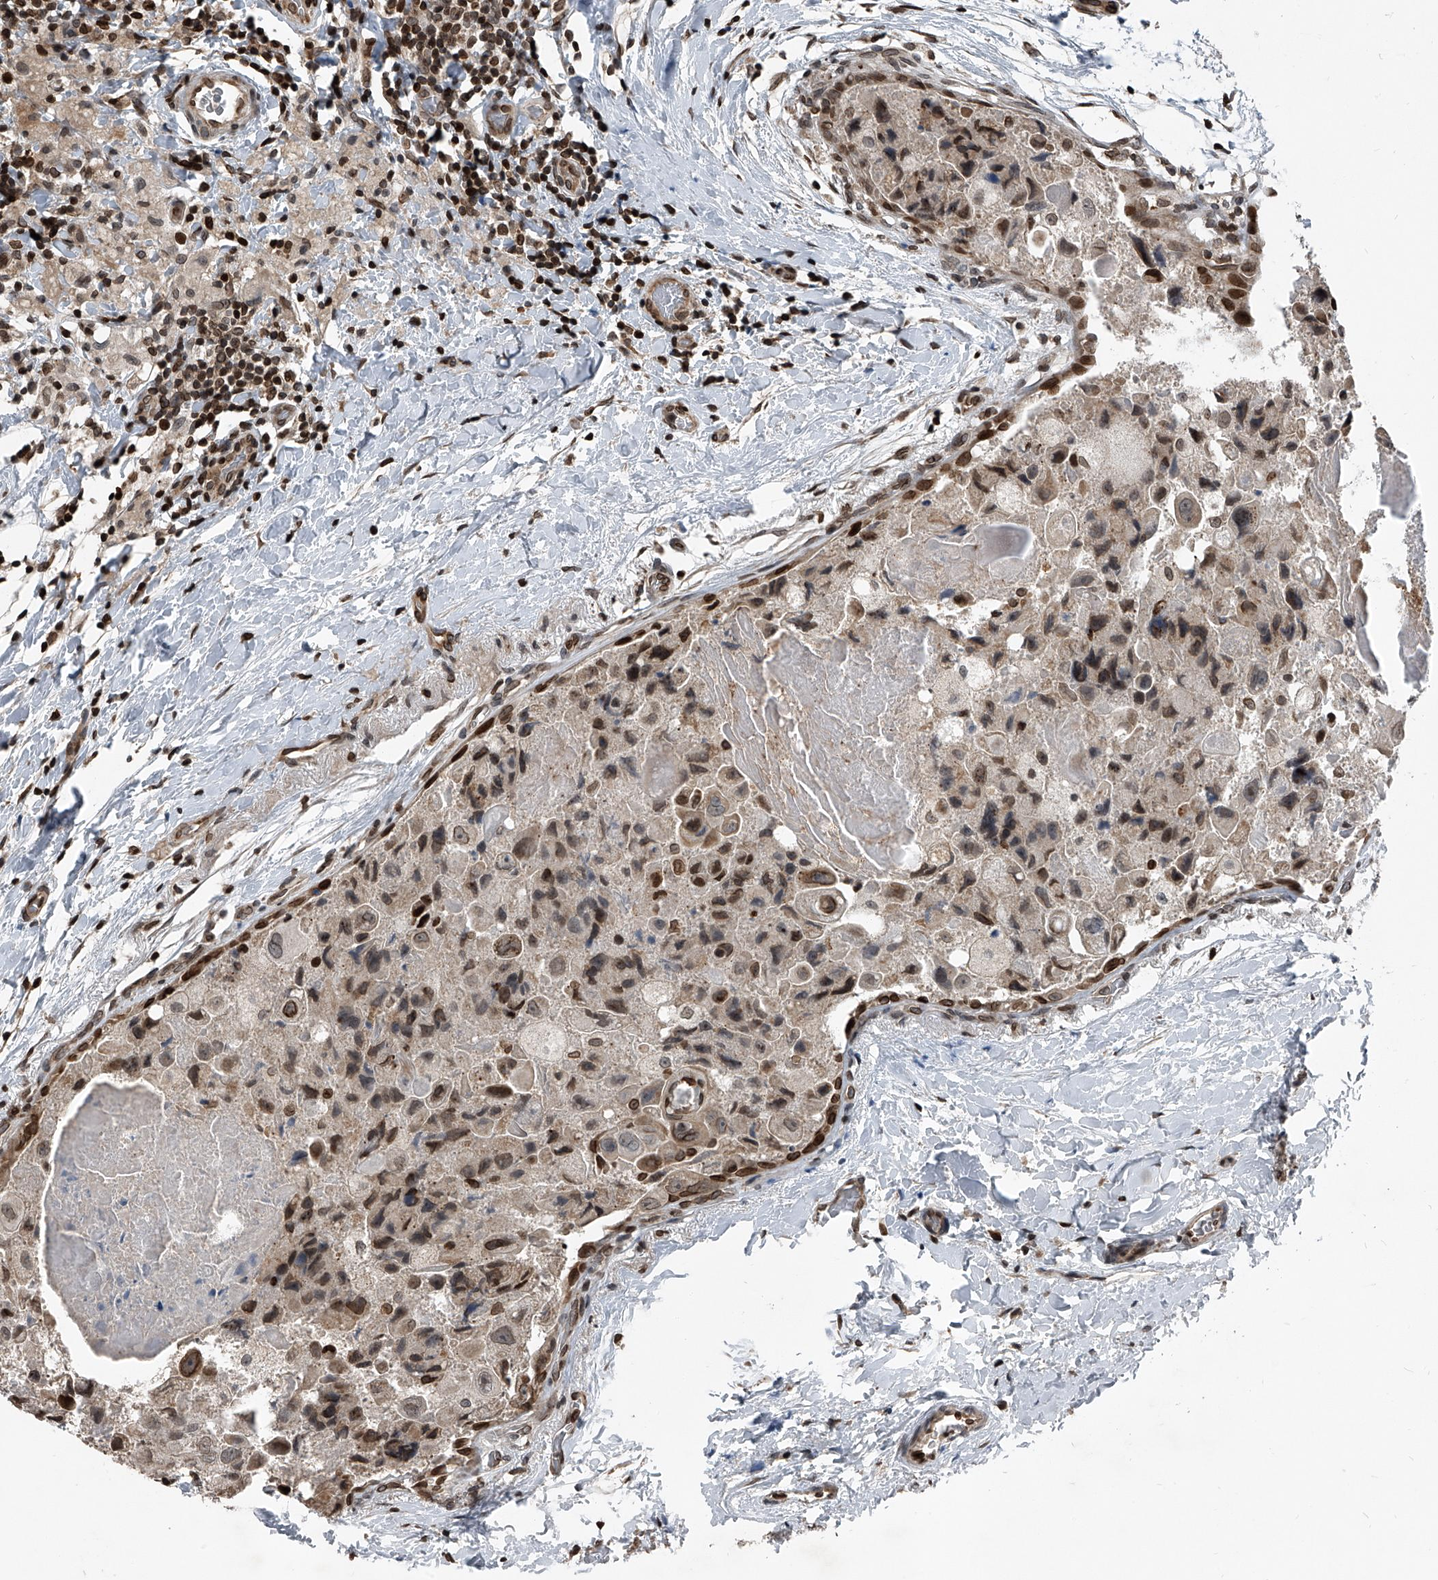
{"staining": {"intensity": "moderate", "quantity": ">75%", "location": "nuclear"}, "tissue": "breast cancer", "cell_type": "Tumor cells", "image_type": "cancer", "snomed": [{"axis": "morphology", "description": "Duct carcinoma"}, {"axis": "topography", "description": "Breast"}], "caption": "Protein expression by immunohistochemistry demonstrates moderate nuclear expression in approximately >75% of tumor cells in breast cancer (infiltrating ductal carcinoma).", "gene": "PHF20", "patient": {"sex": "female", "age": 62}}